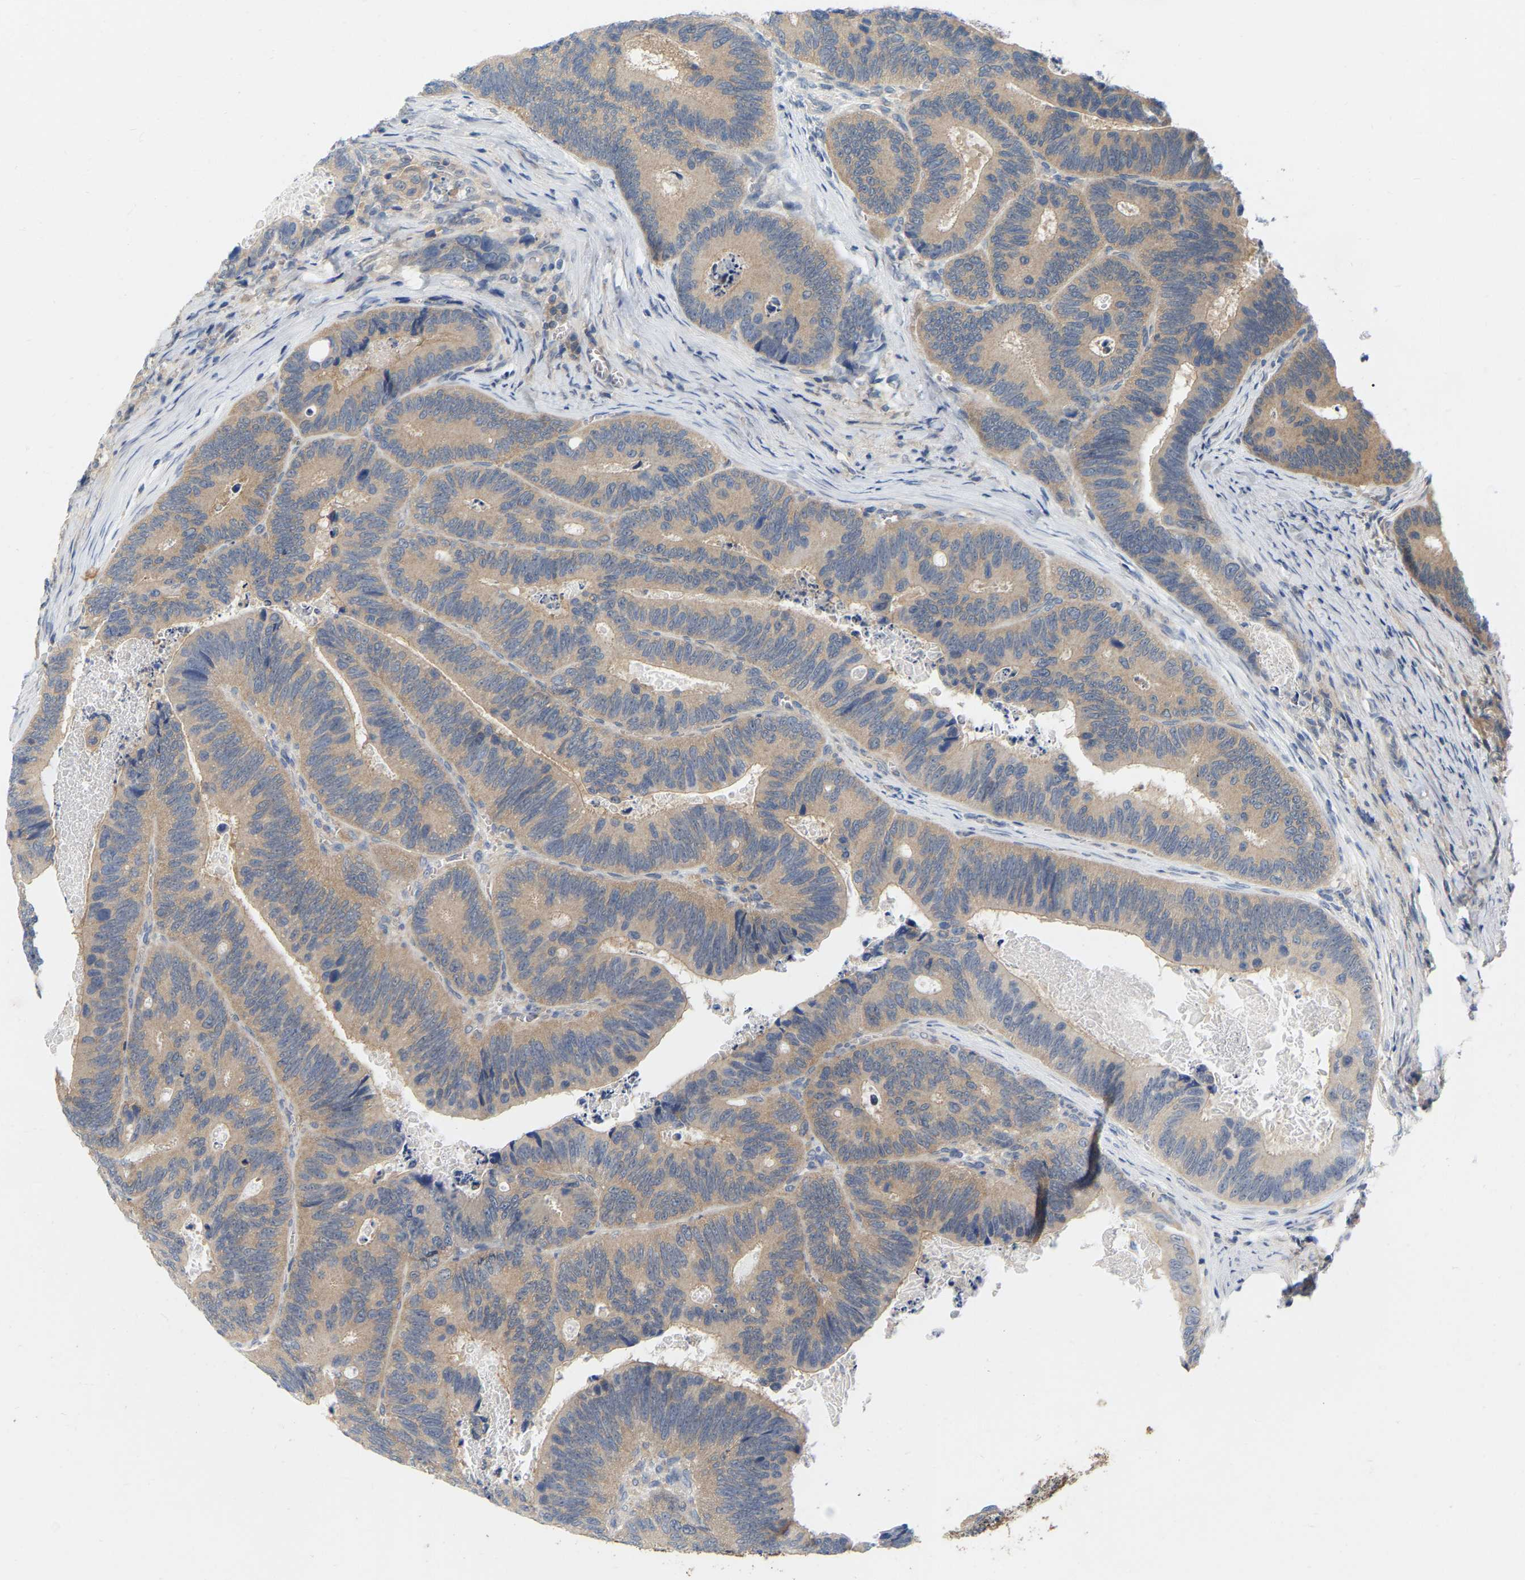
{"staining": {"intensity": "weak", "quantity": ">75%", "location": "cytoplasmic/membranous"}, "tissue": "colorectal cancer", "cell_type": "Tumor cells", "image_type": "cancer", "snomed": [{"axis": "morphology", "description": "Inflammation, NOS"}, {"axis": "morphology", "description": "Adenocarcinoma, NOS"}, {"axis": "topography", "description": "Colon"}], "caption": "Colorectal cancer stained for a protein (brown) displays weak cytoplasmic/membranous positive expression in about >75% of tumor cells.", "gene": "WIPI2", "patient": {"sex": "male", "age": 72}}